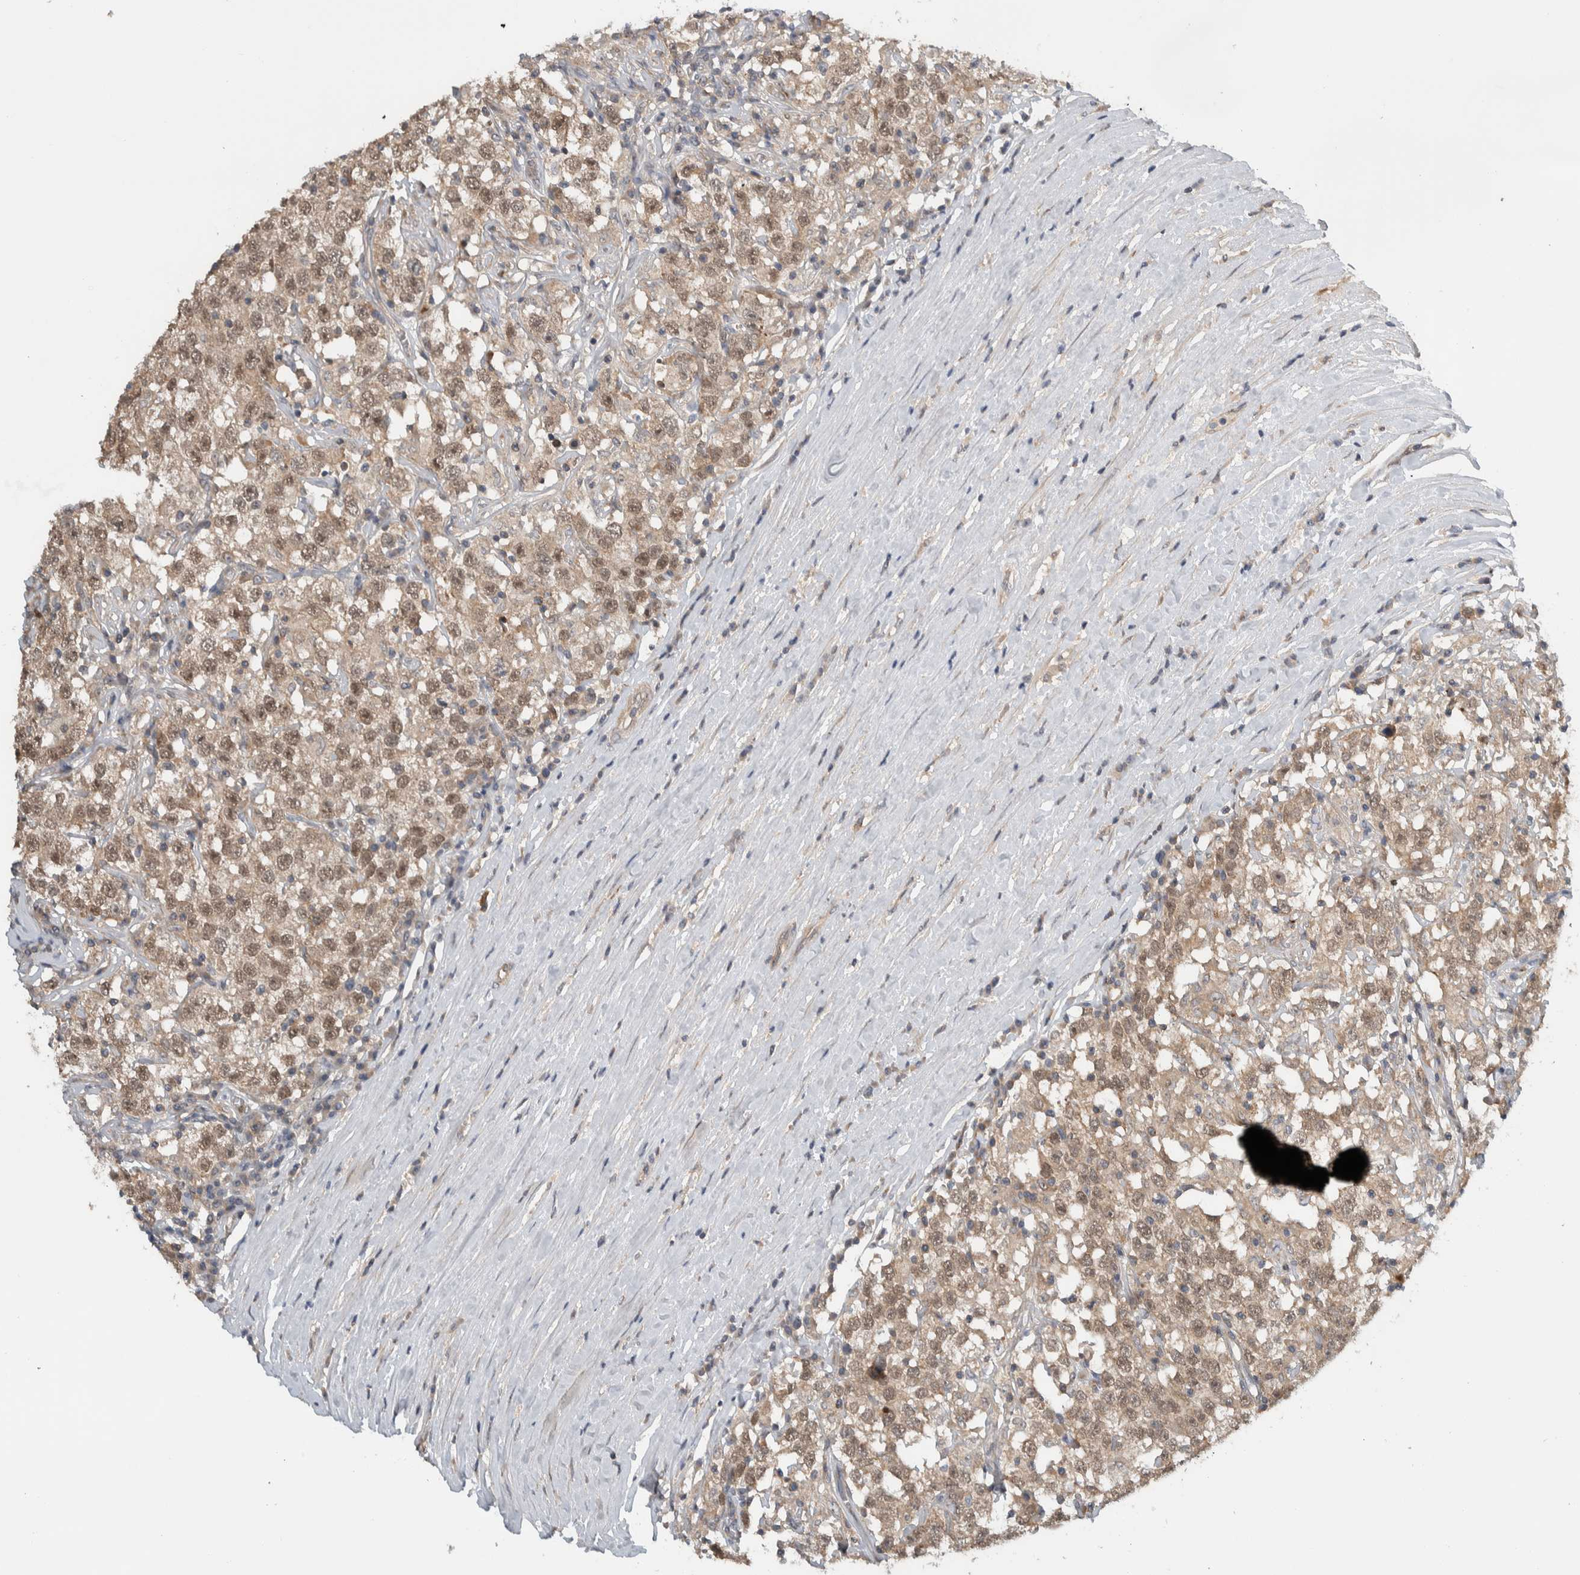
{"staining": {"intensity": "weak", "quantity": ">75%", "location": "cytoplasmic/membranous,nuclear"}, "tissue": "testis cancer", "cell_type": "Tumor cells", "image_type": "cancer", "snomed": [{"axis": "morphology", "description": "Seminoma, NOS"}, {"axis": "topography", "description": "Testis"}], "caption": "Testis cancer stained with immunohistochemistry (IHC) reveals weak cytoplasmic/membranous and nuclear positivity in approximately >75% of tumor cells. (brown staining indicates protein expression, while blue staining denotes nuclei).", "gene": "MPRIP", "patient": {"sex": "male", "age": 41}}